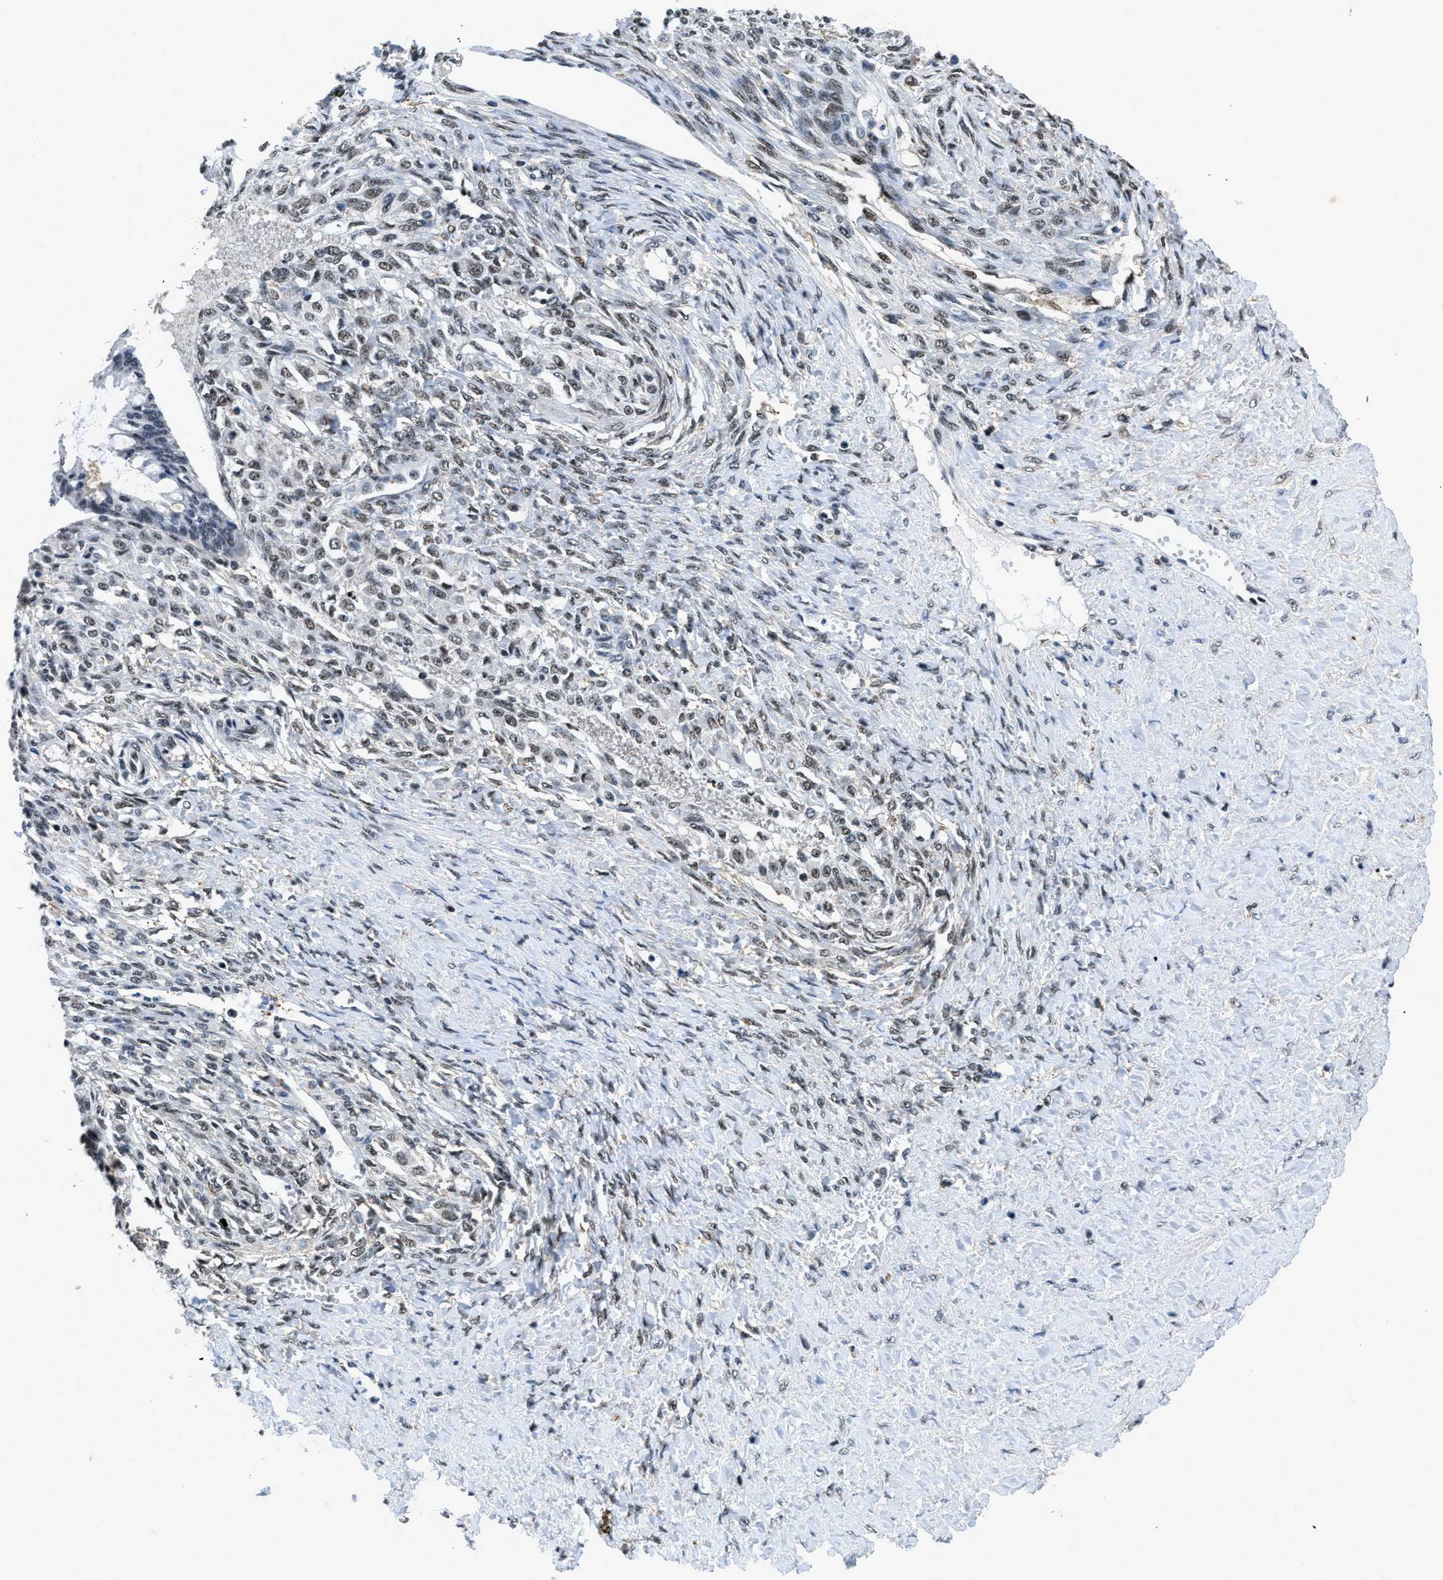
{"staining": {"intensity": "moderate", "quantity": ">75%", "location": "nuclear"}, "tissue": "ovarian cancer", "cell_type": "Tumor cells", "image_type": "cancer", "snomed": [{"axis": "morphology", "description": "Cystadenocarcinoma, mucinous, NOS"}, {"axis": "topography", "description": "Ovary"}], "caption": "A histopathology image showing moderate nuclear positivity in approximately >75% of tumor cells in ovarian cancer (mucinous cystadenocarcinoma), as visualized by brown immunohistochemical staining.", "gene": "HNRNPH2", "patient": {"sex": "female", "age": 73}}